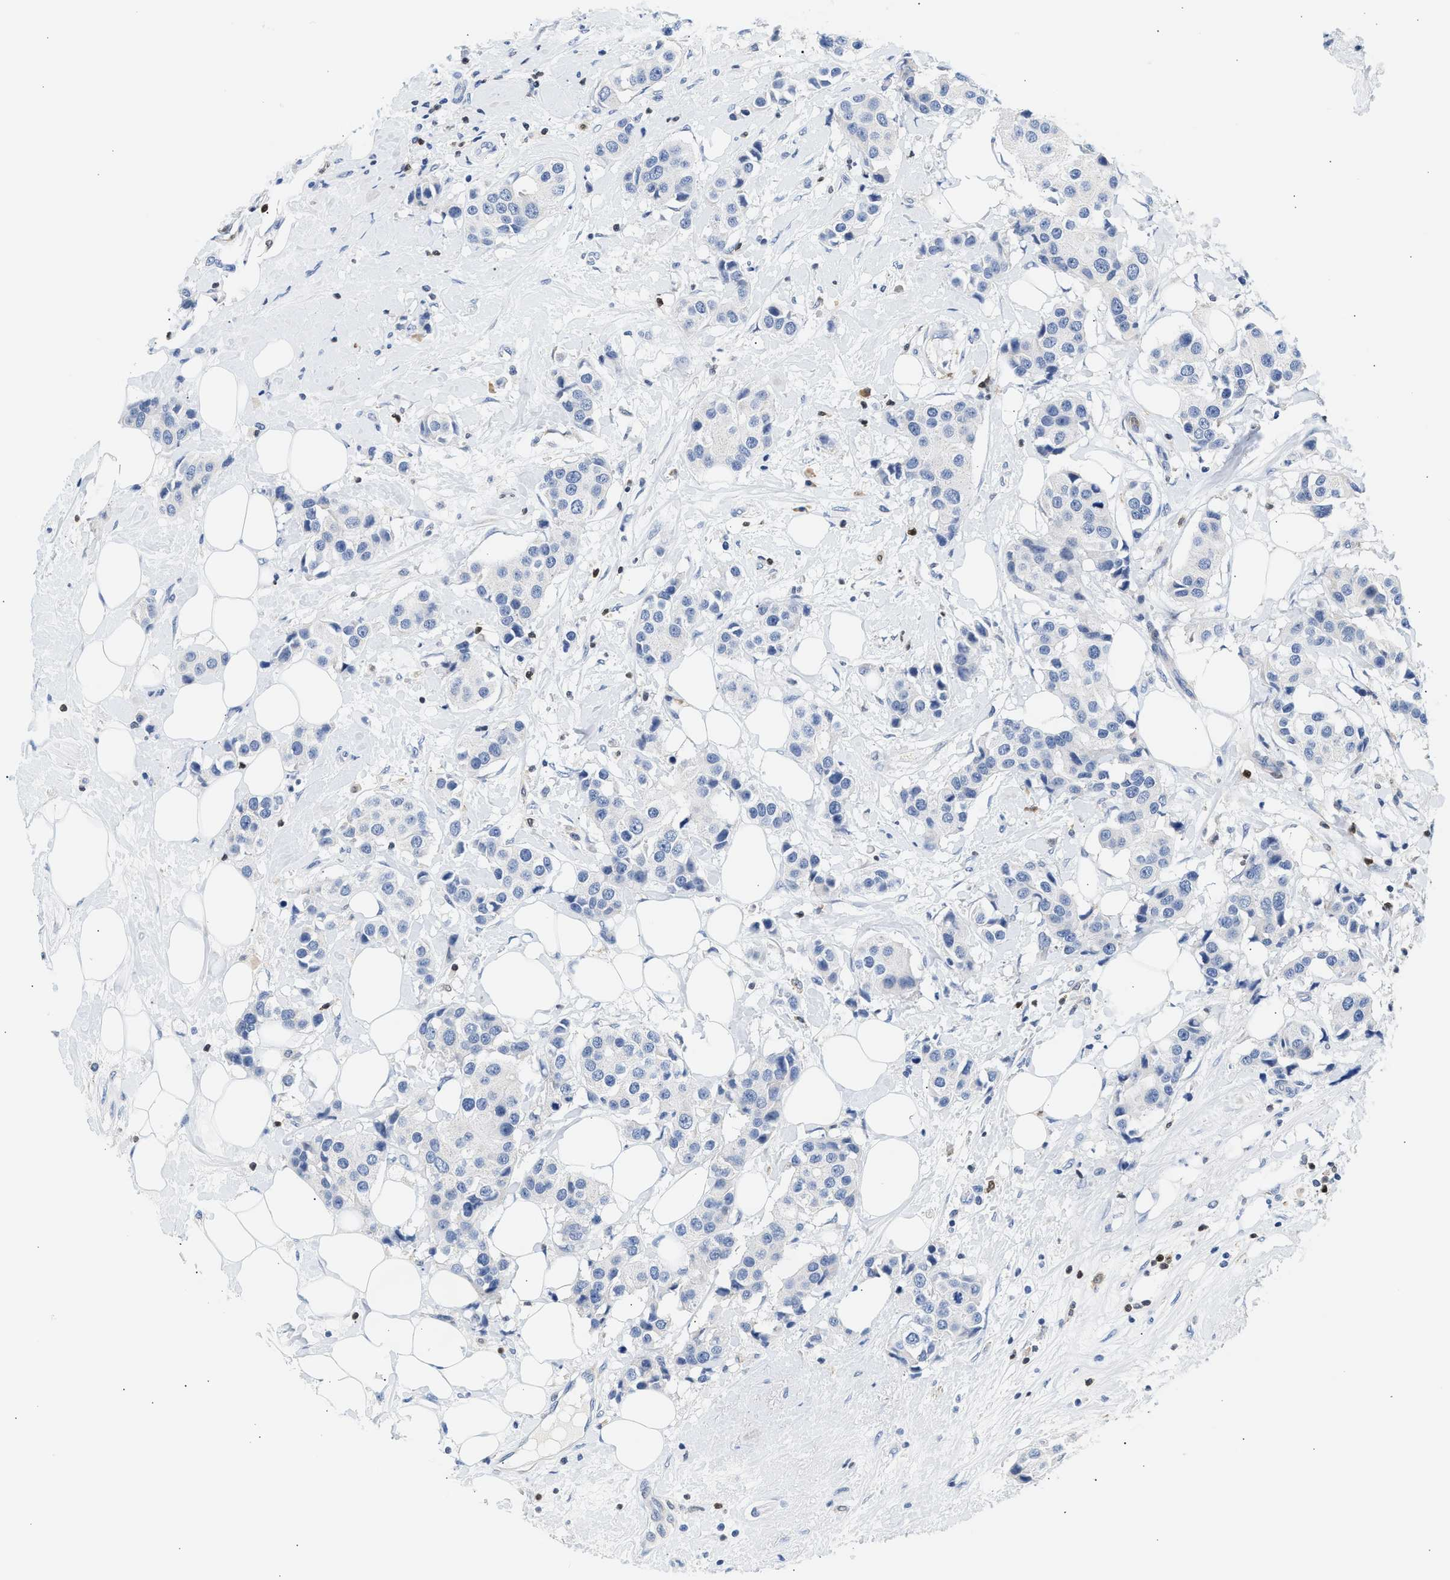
{"staining": {"intensity": "negative", "quantity": "none", "location": "none"}, "tissue": "breast cancer", "cell_type": "Tumor cells", "image_type": "cancer", "snomed": [{"axis": "morphology", "description": "Normal tissue, NOS"}, {"axis": "morphology", "description": "Duct carcinoma"}, {"axis": "topography", "description": "Breast"}], "caption": "The histopathology image demonstrates no significant staining in tumor cells of breast intraductal carcinoma.", "gene": "SLIT2", "patient": {"sex": "female", "age": 39}}